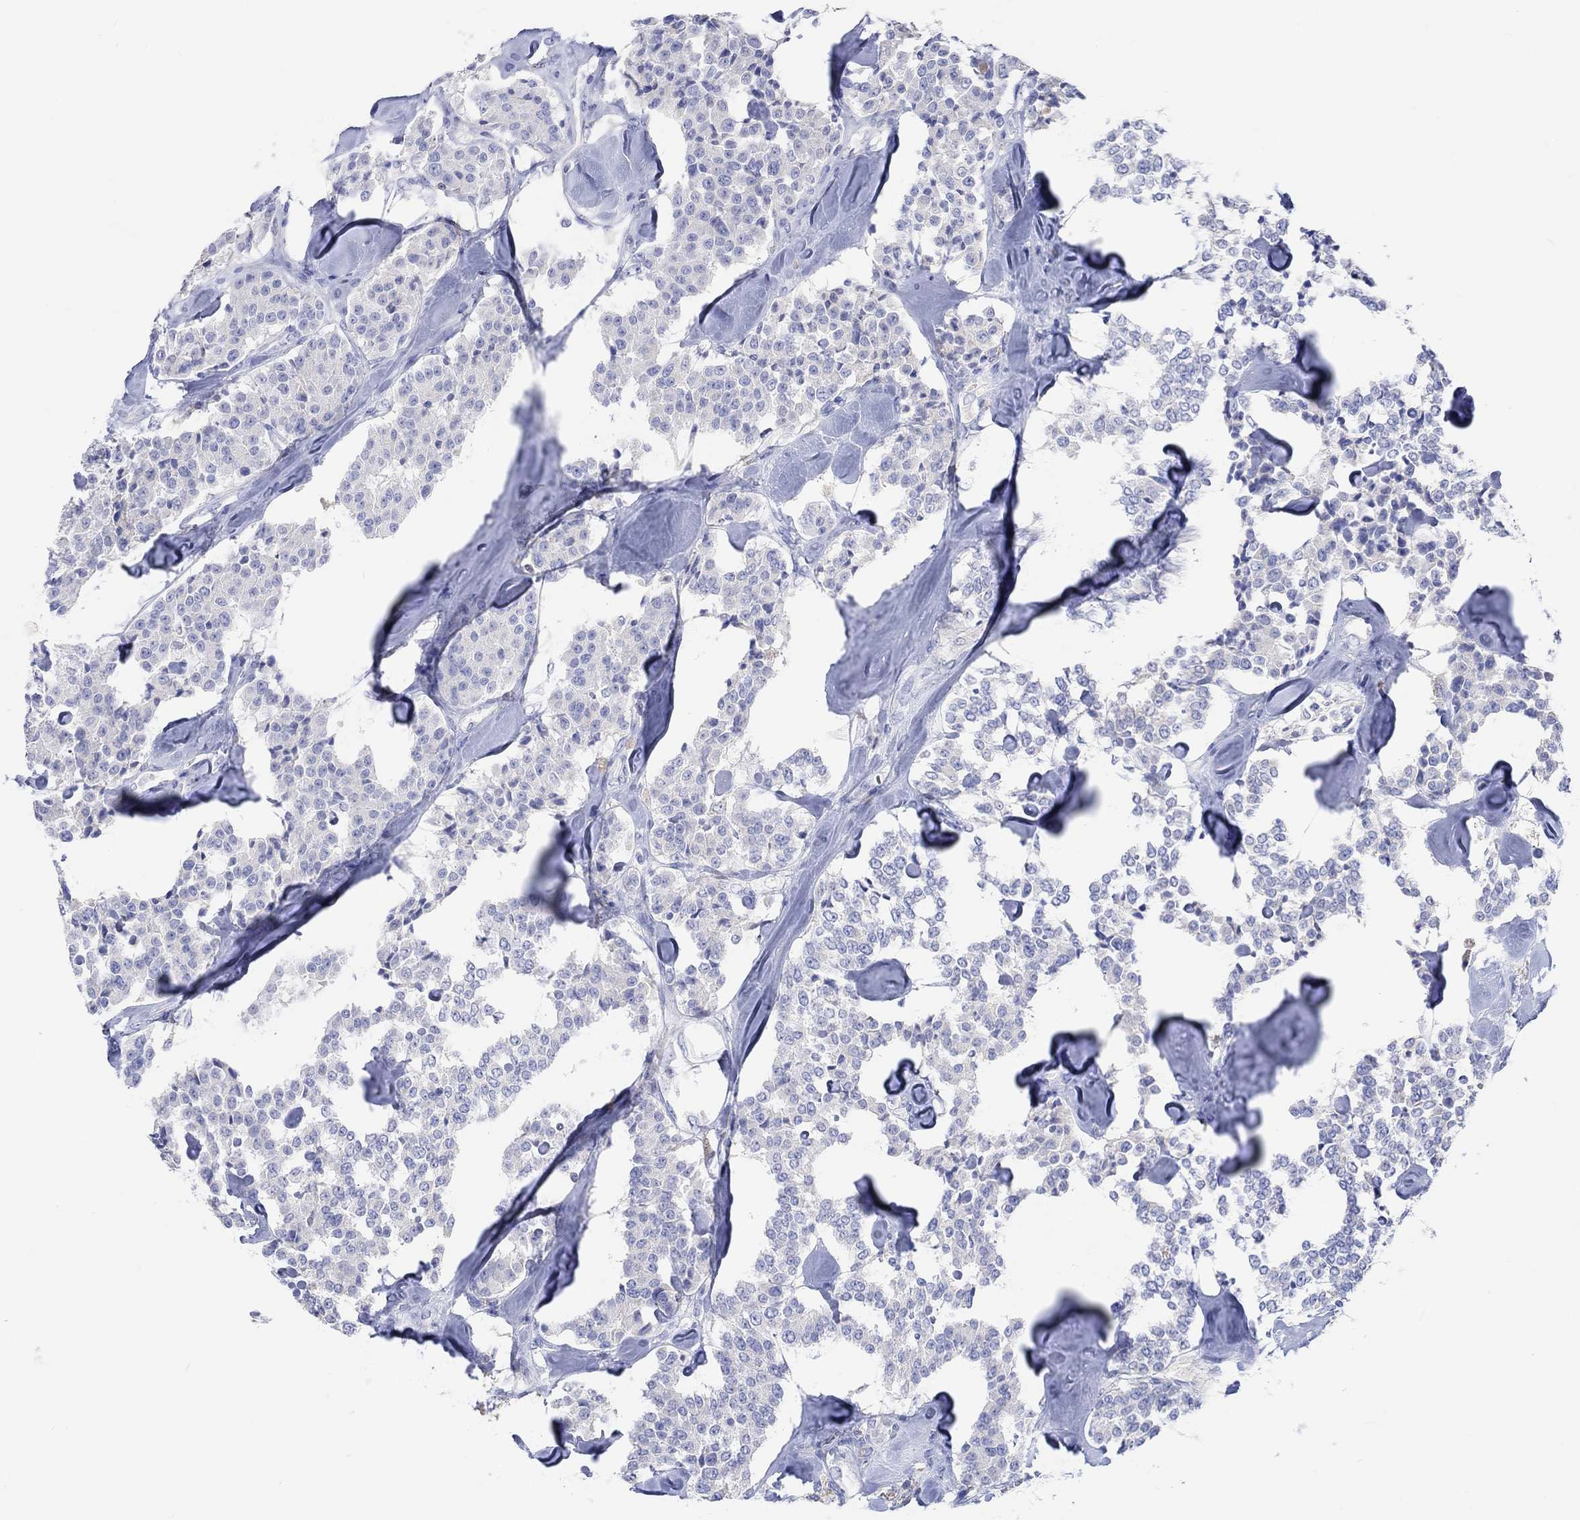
{"staining": {"intensity": "negative", "quantity": "none", "location": "none"}, "tissue": "carcinoid", "cell_type": "Tumor cells", "image_type": "cancer", "snomed": [{"axis": "morphology", "description": "Carcinoid, malignant, NOS"}, {"axis": "topography", "description": "Pancreas"}], "caption": "Carcinoid (malignant) was stained to show a protein in brown. There is no significant expression in tumor cells.", "gene": "GCM1", "patient": {"sex": "male", "age": 41}}